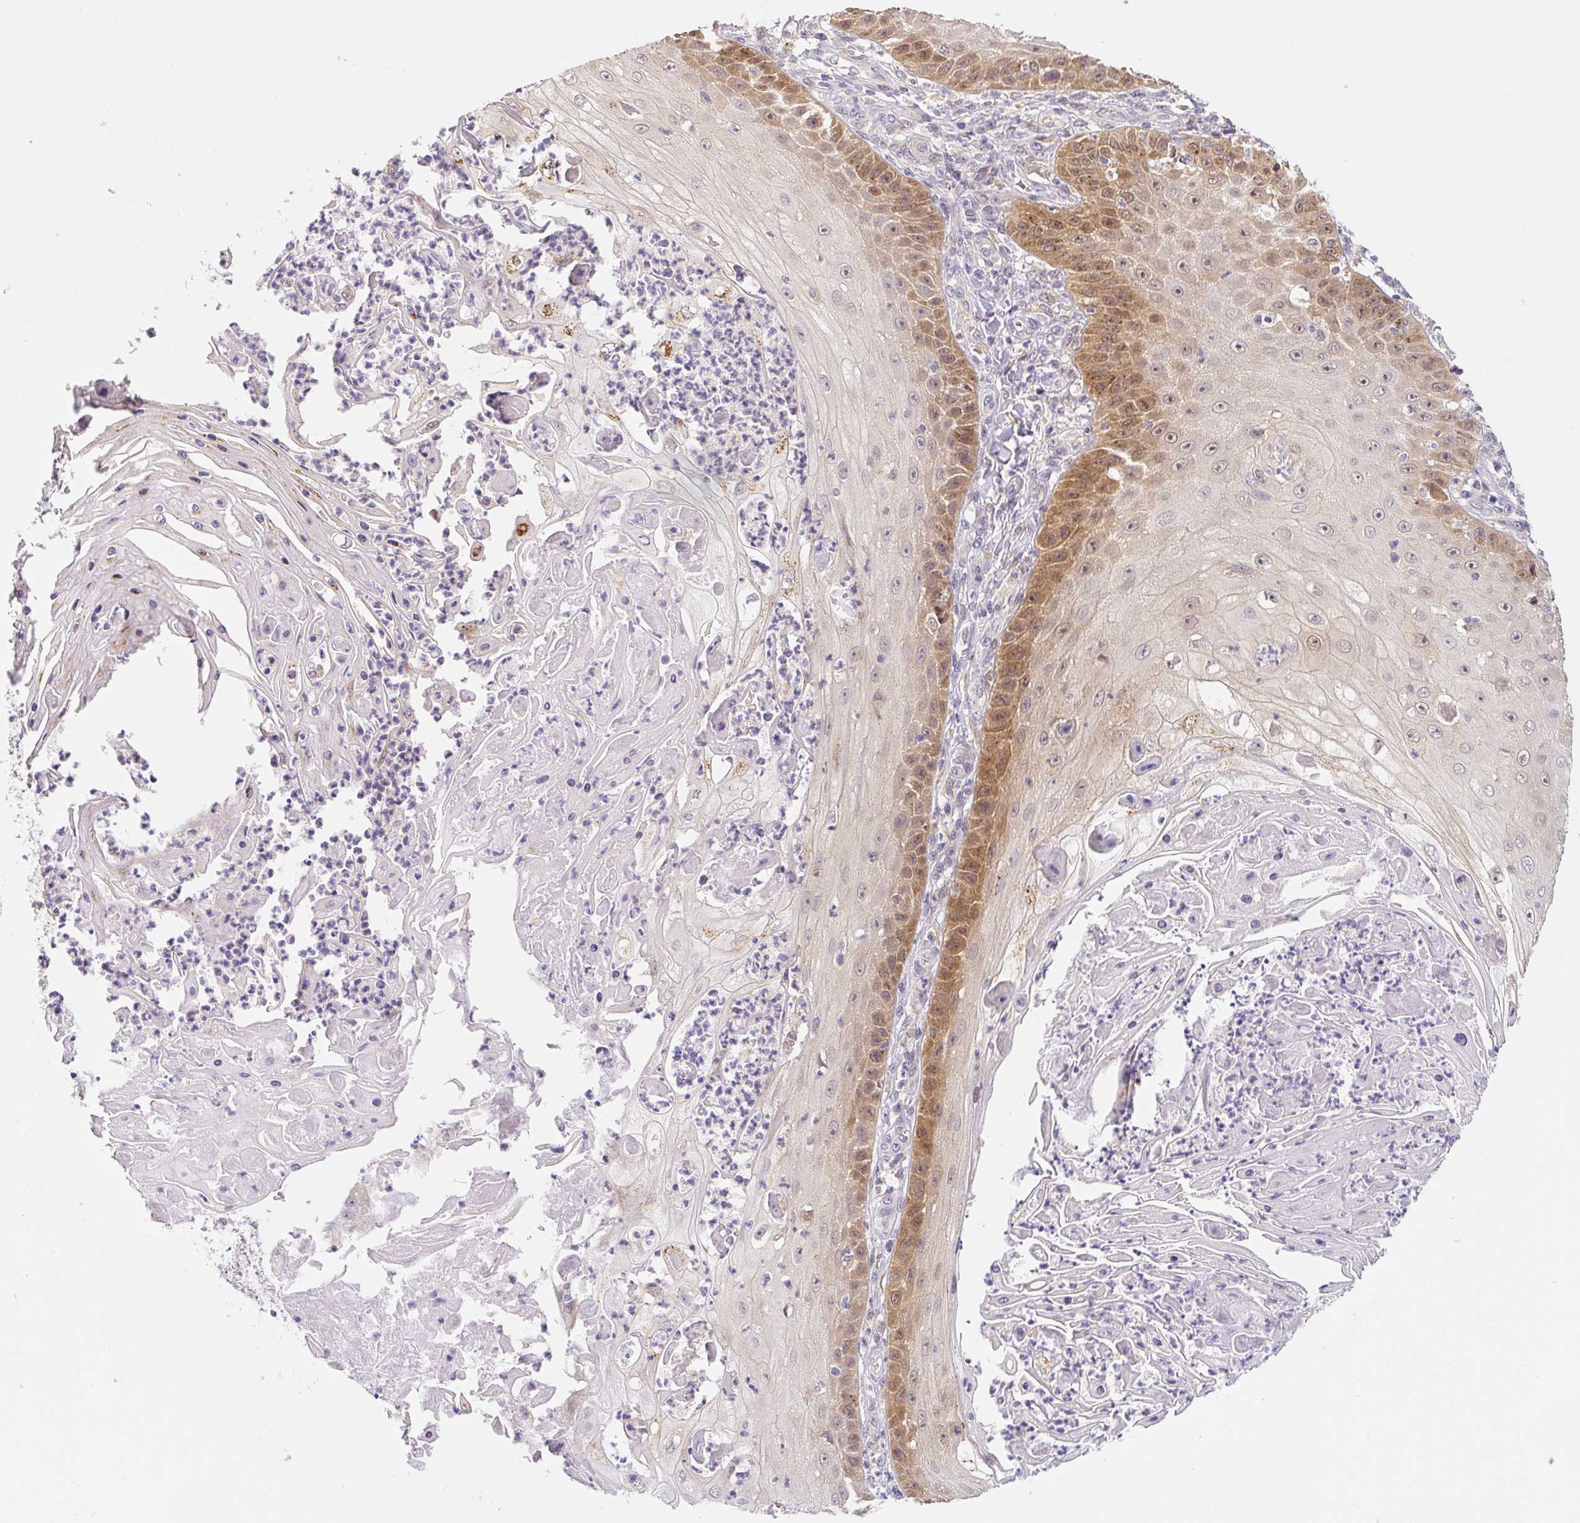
{"staining": {"intensity": "moderate", "quantity": "25%-75%", "location": "cytoplasmic/membranous"}, "tissue": "skin cancer", "cell_type": "Tumor cells", "image_type": "cancer", "snomed": [{"axis": "morphology", "description": "Squamous cell carcinoma, NOS"}, {"axis": "topography", "description": "Skin"}], "caption": "The immunohistochemical stain highlights moderate cytoplasmic/membranous positivity in tumor cells of skin squamous cell carcinoma tissue.", "gene": "PLA2G4A", "patient": {"sex": "male", "age": 70}}